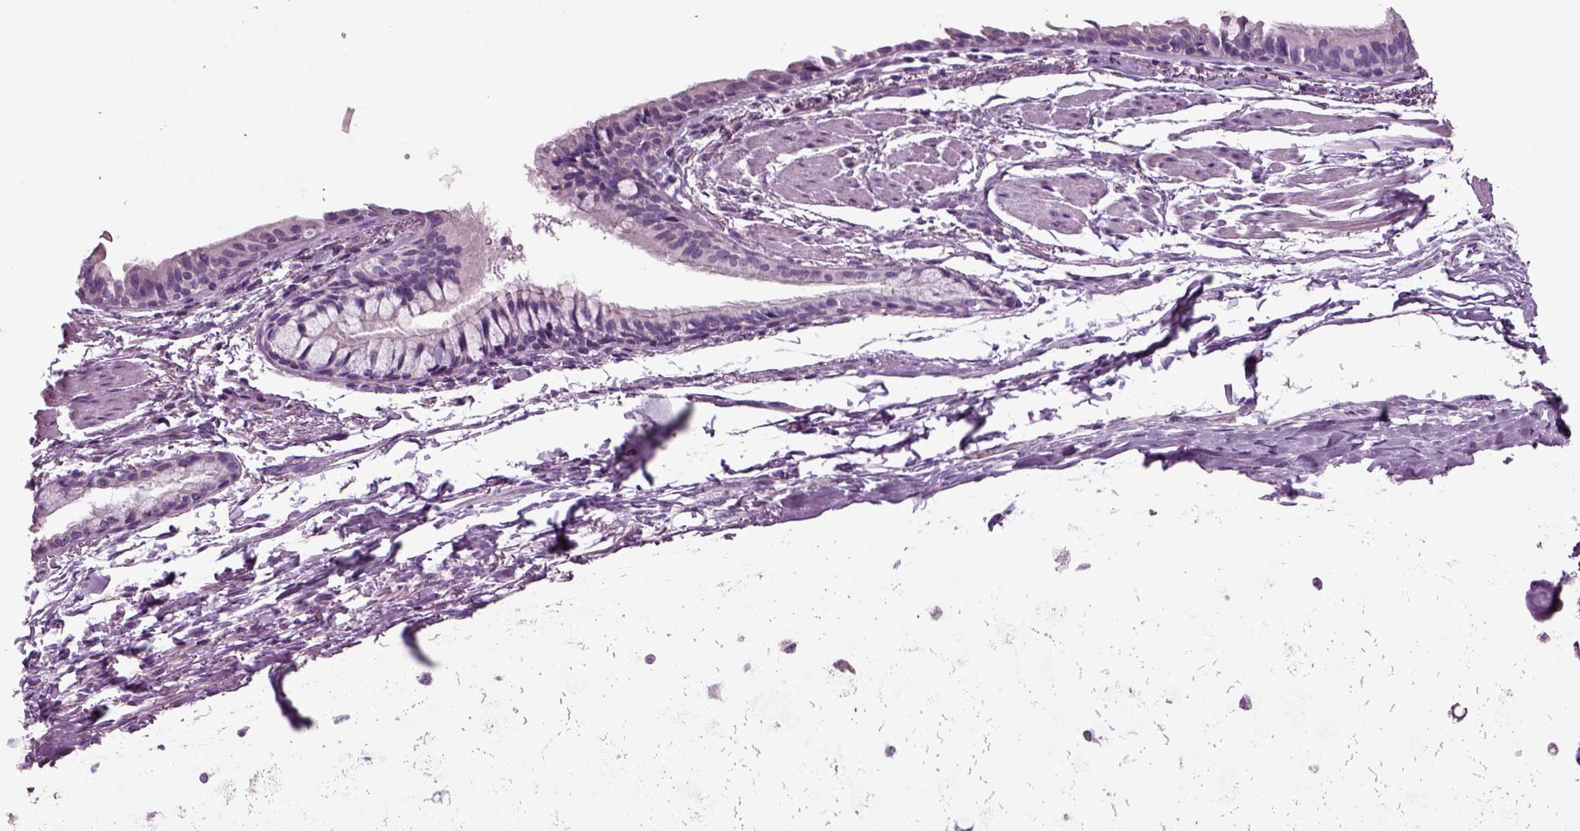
{"staining": {"intensity": "negative", "quantity": "none", "location": "none"}, "tissue": "bronchus", "cell_type": "Respiratory epithelial cells", "image_type": "normal", "snomed": [{"axis": "morphology", "description": "Normal tissue, NOS"}, {"axis": "morphology", "description": "Squamous cell carcinoma, NOS"}, {"axis": "topography", "description": "Bronchus"}, {"axis": "topography", "description": "Lung"}], "caption": "Micrograph shows no protein positivity in respiratory epithelial cells of benign bronchus.", "gene": "DEFB118", "patient": {"sex": "male", "age": 69}}